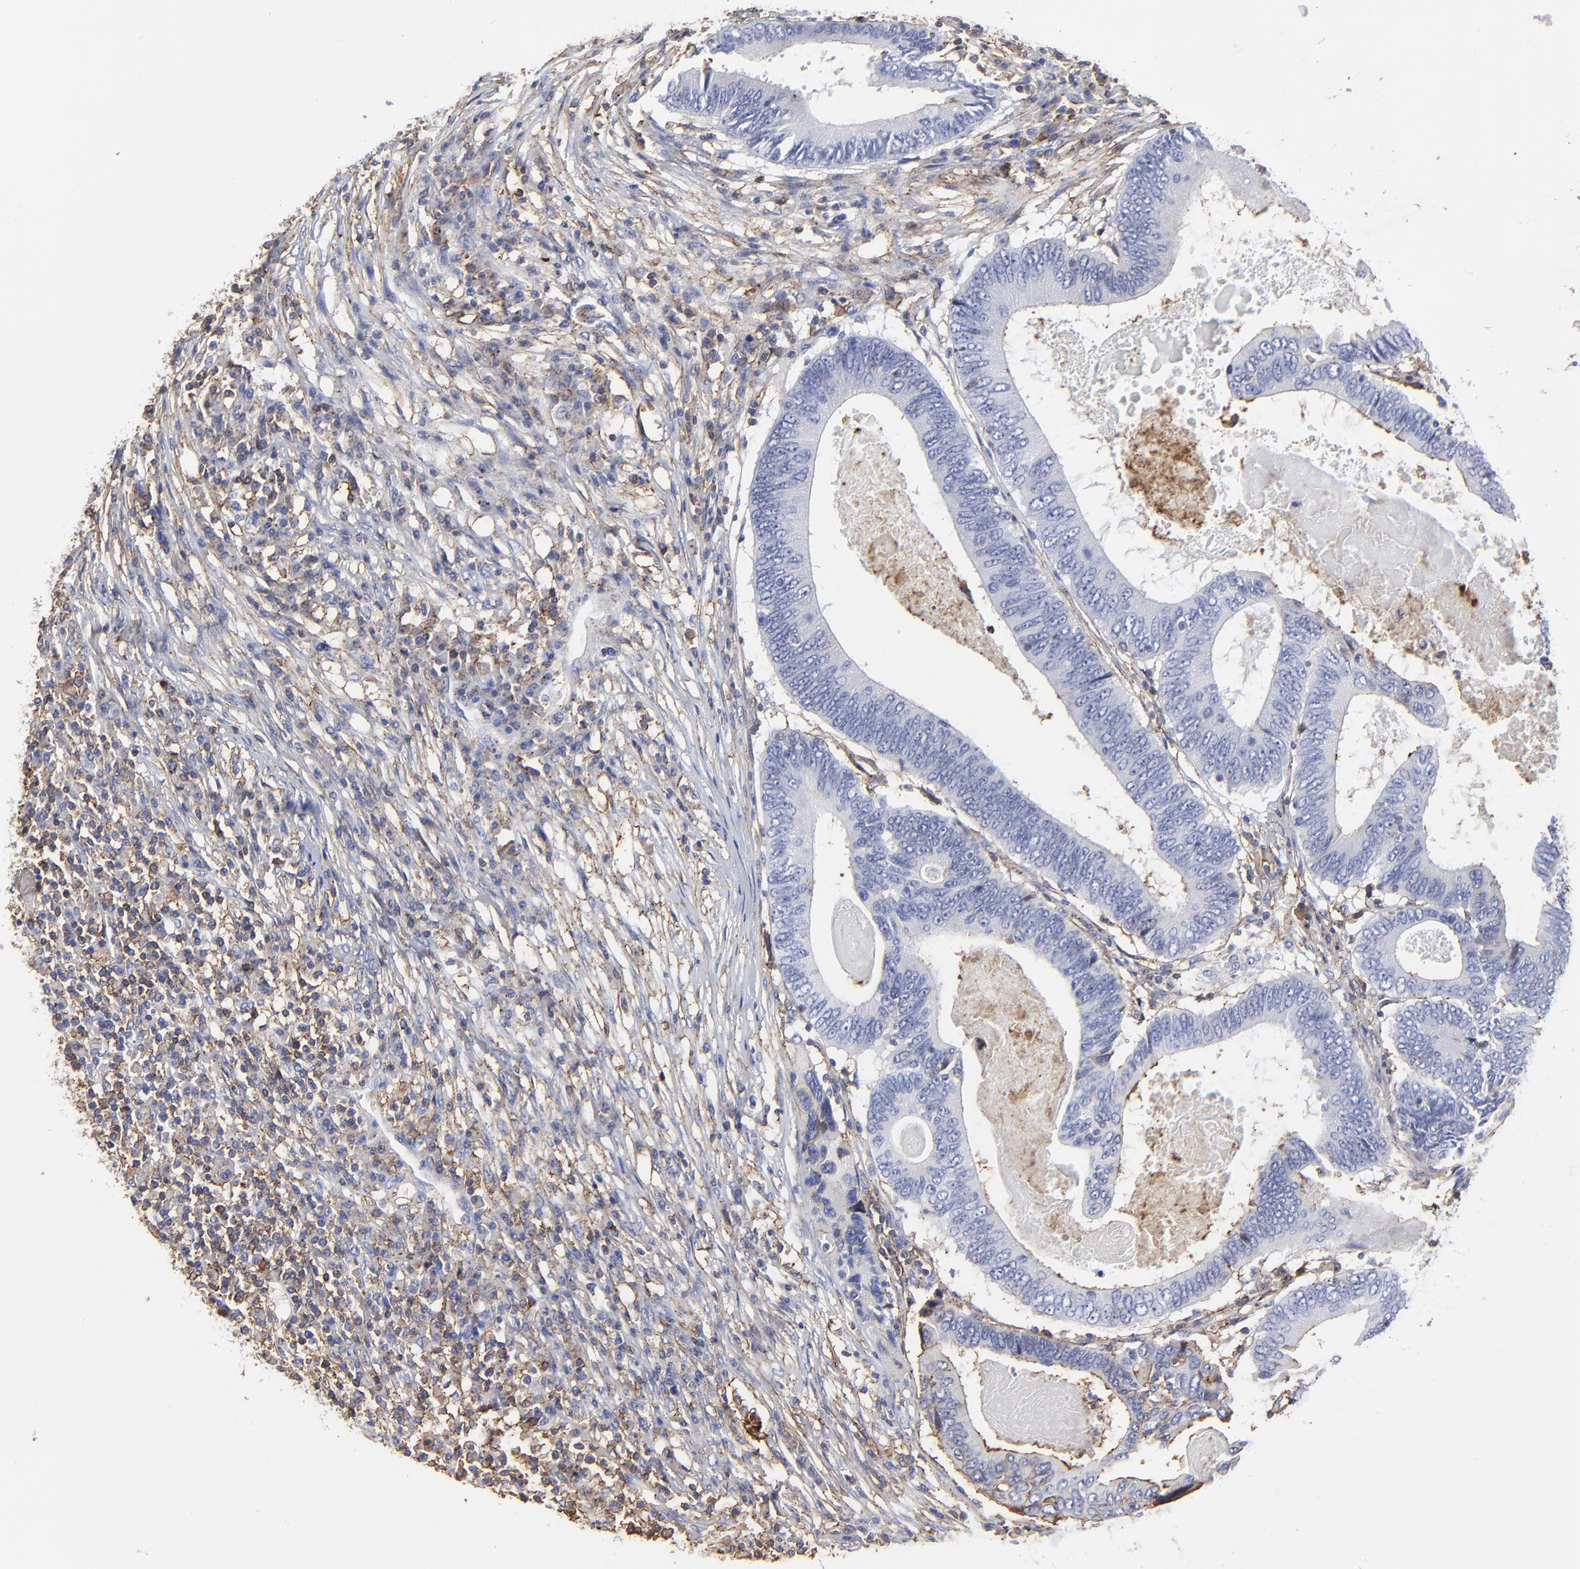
{"staining": {"intensity": "negative", "quantity": "none", "location": "none"}, "tissue": "colorectal cancer", "cell_type": "Tumor cells", "image_type": "cancer", "snomed": [{"axis": "morphology", "description": "Adenocarcinoma, NOS"}, {"axis": "topography", "description": "Colon"}], "caption": "Immunohistochemistry of colorectal adenocarcinoma demonstrates no positivity in tumor cells.", "gene": "ANXA6", "patient": {"sex": "female", "age": 78}}